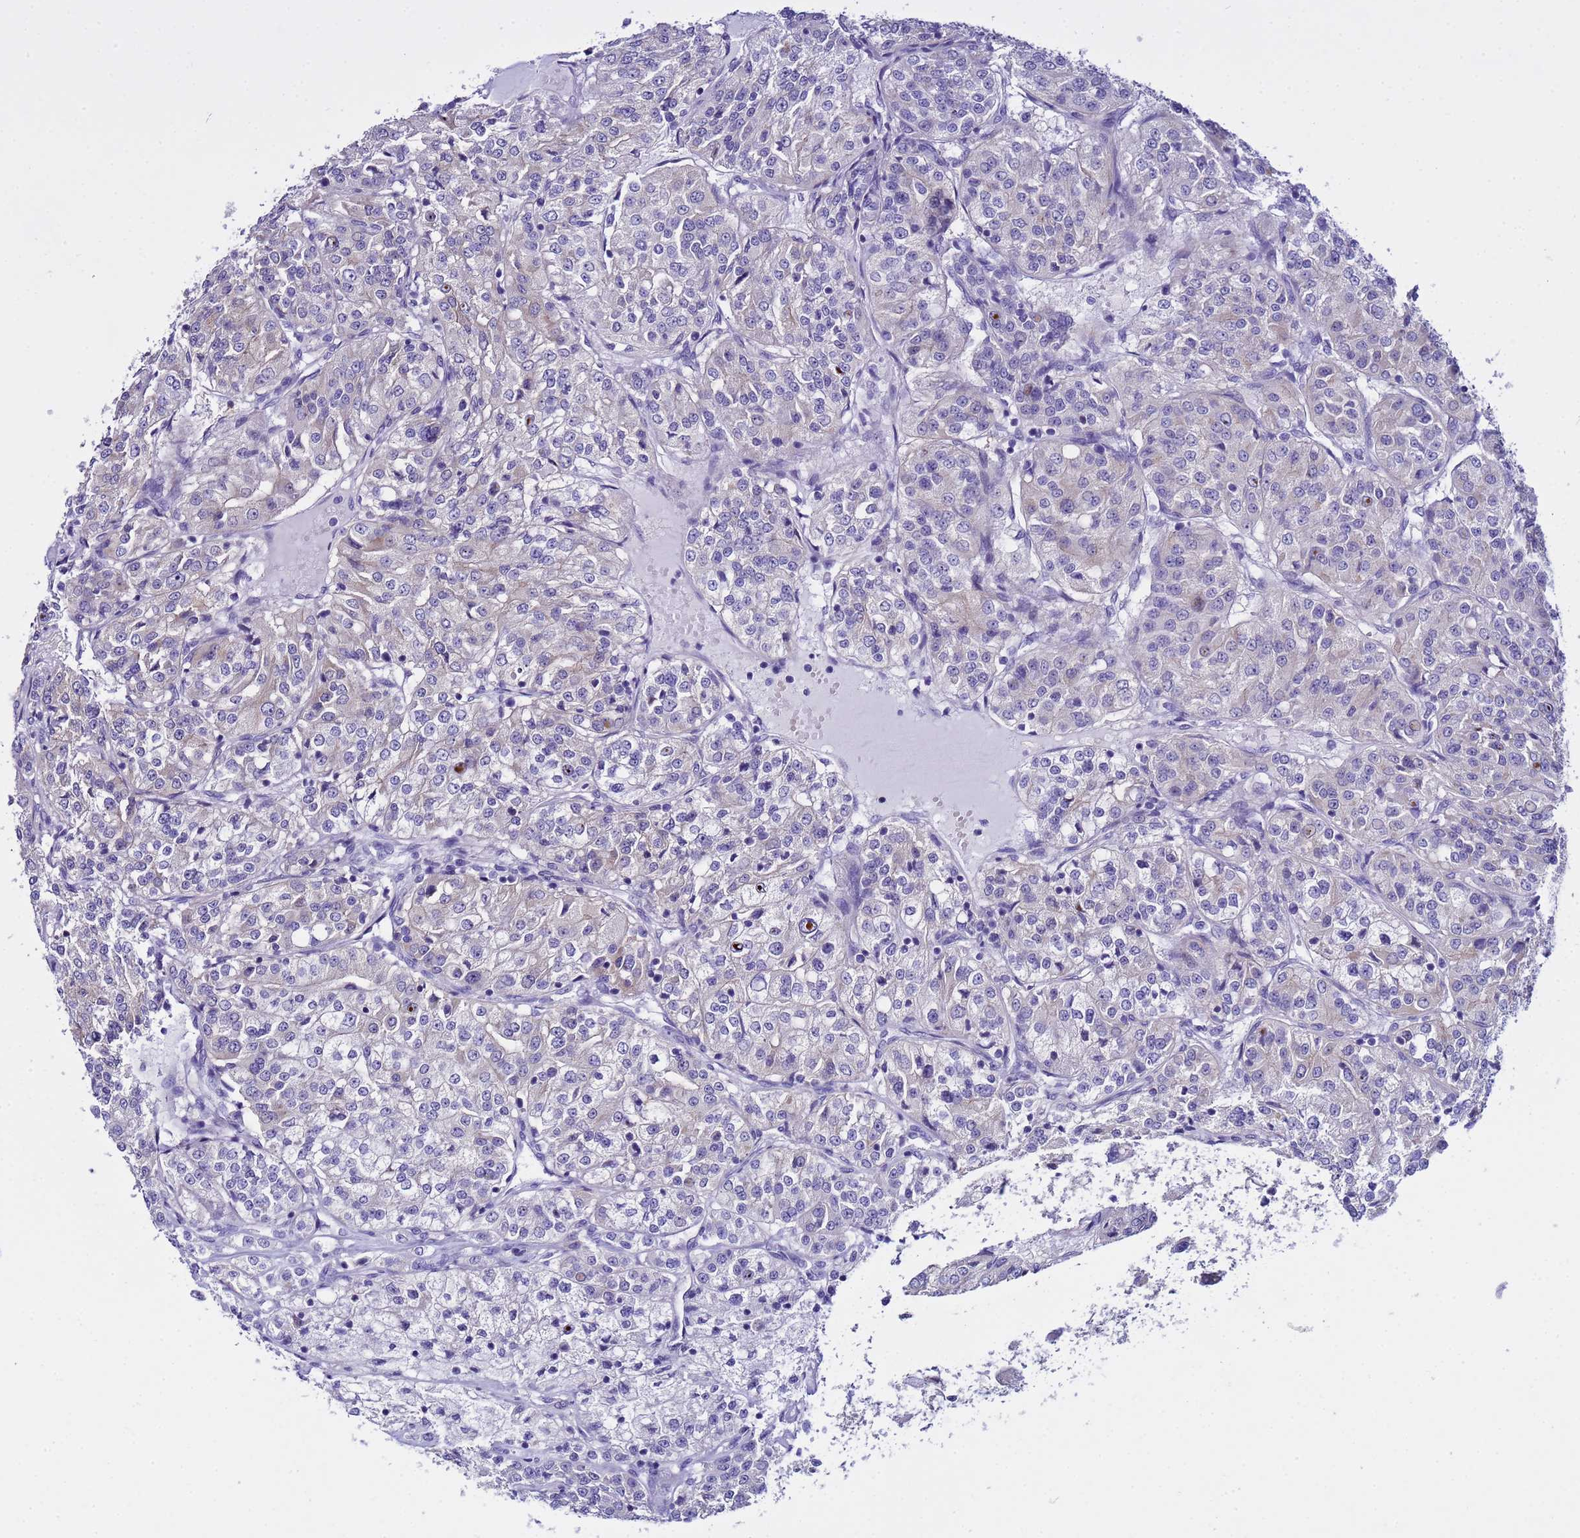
{"staining": {"intensity": "negative", "quantity": "none", "location": "none"}, "tissue": "renal cancer", "cell_type": "Tumor cells", "image_type": "cancer", "snomed": [{"axis": "morphology", "description": "Adenocarcinoma, NOS"}, {"axis": "topography", "description": "Kidney"}], "caption": "DAB (3,3'-diaminobenzidine) immunohistochemical staining of human renal cancer (adenocarcinoma) displays no significant positivity in tumor cells.", "gene": "IGSF11", "patient": {"sex": "female", "age": 63}}